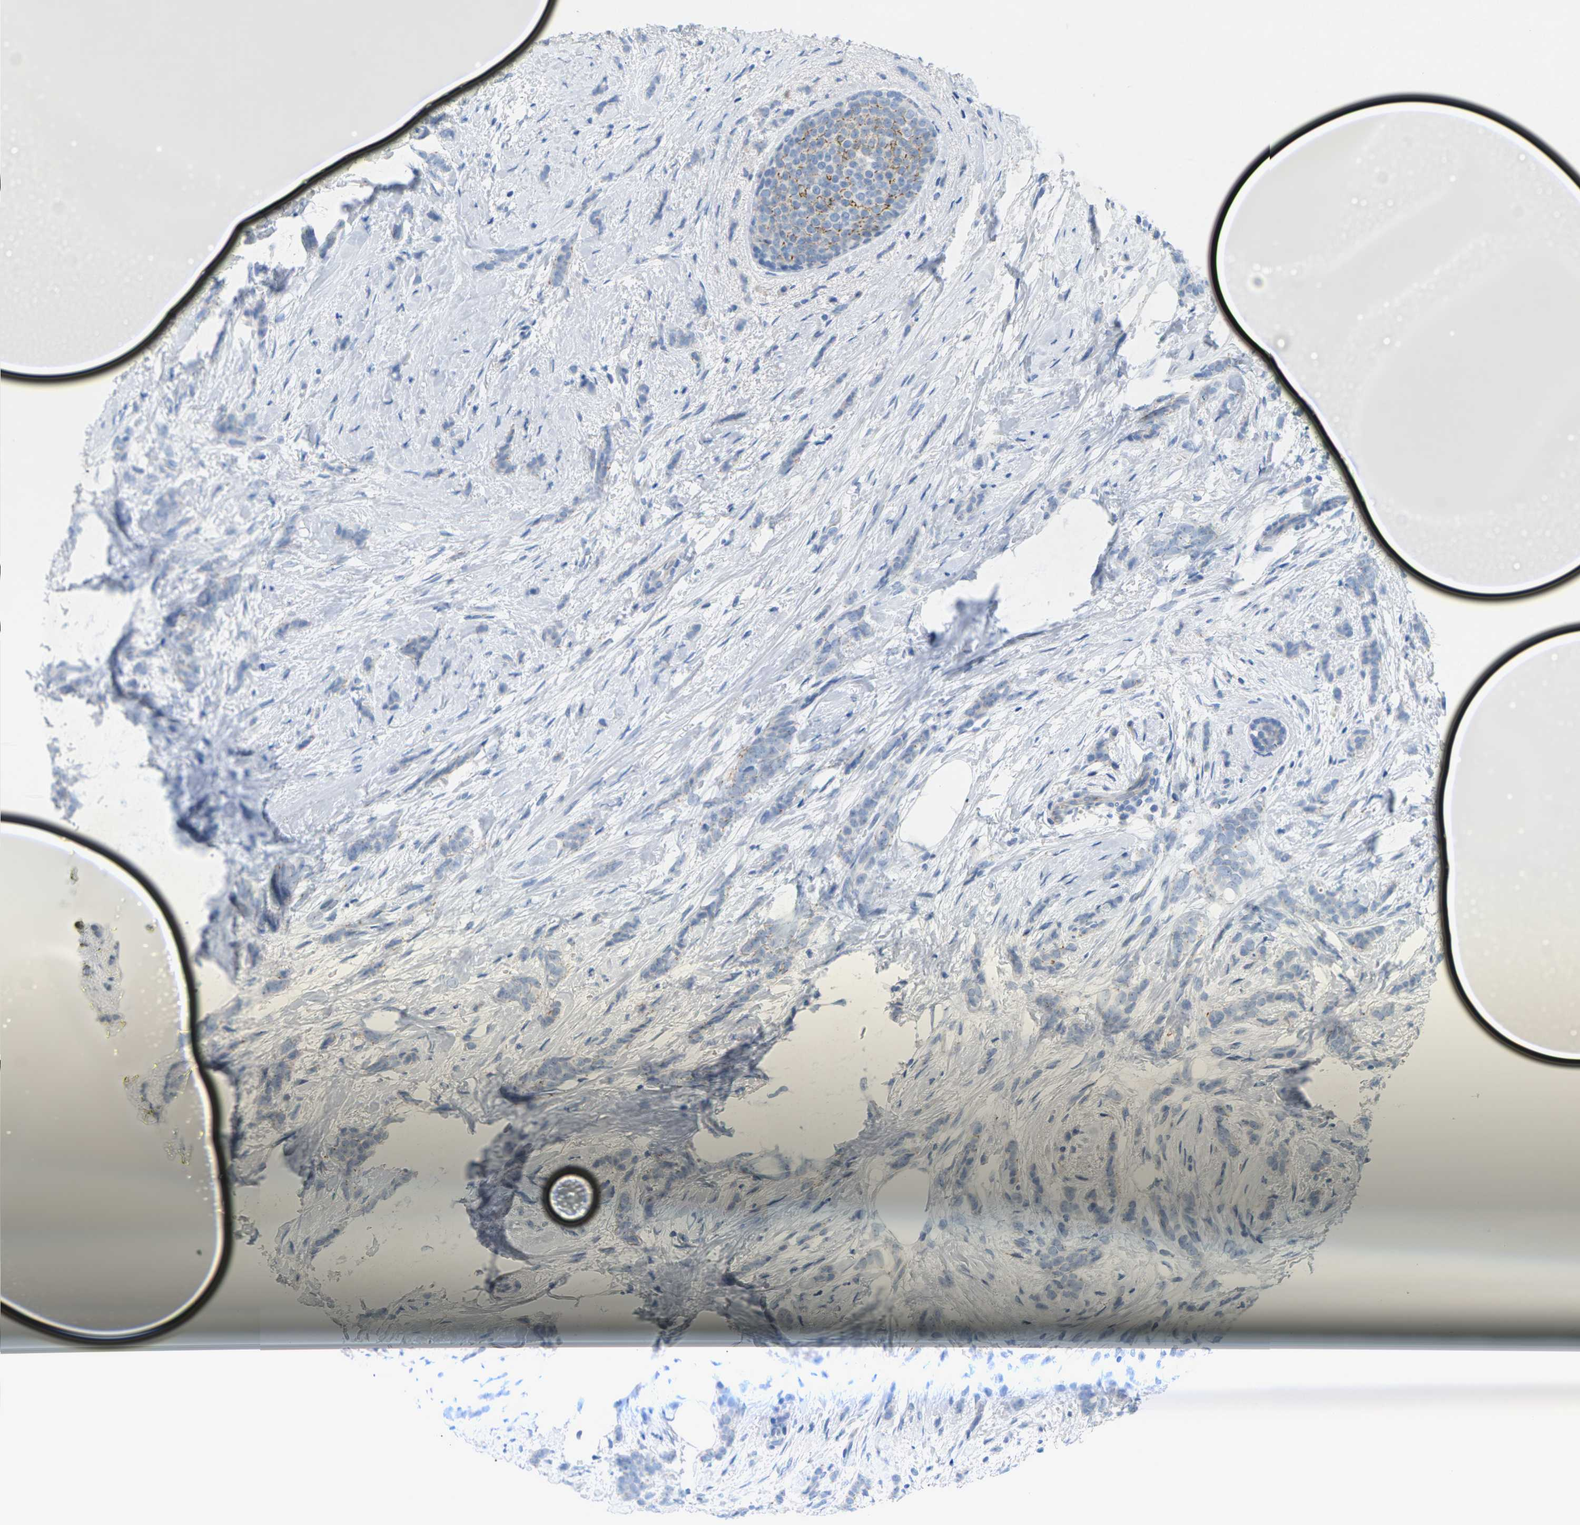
{"staining": {"intensity": "negative", "quantity": "none", "location": "none"}, "tissue": "breast cancer", "cell_type": "Tumor cells", "image_type": "cancer", "snomed": [{"axis": "morphology", "description": "Lobular carcinoma, in situ"}, {"axis": "morphology", "description": "Lobular carcinoma"}, {"axis": "topography", "description": "Breast"}], "caption": "Tumor cells are negative for protein expression in human lobular carcinoma in situ (breast).", "gene": "CLDN3", "patient": {"sex": "female", "age": 41}}